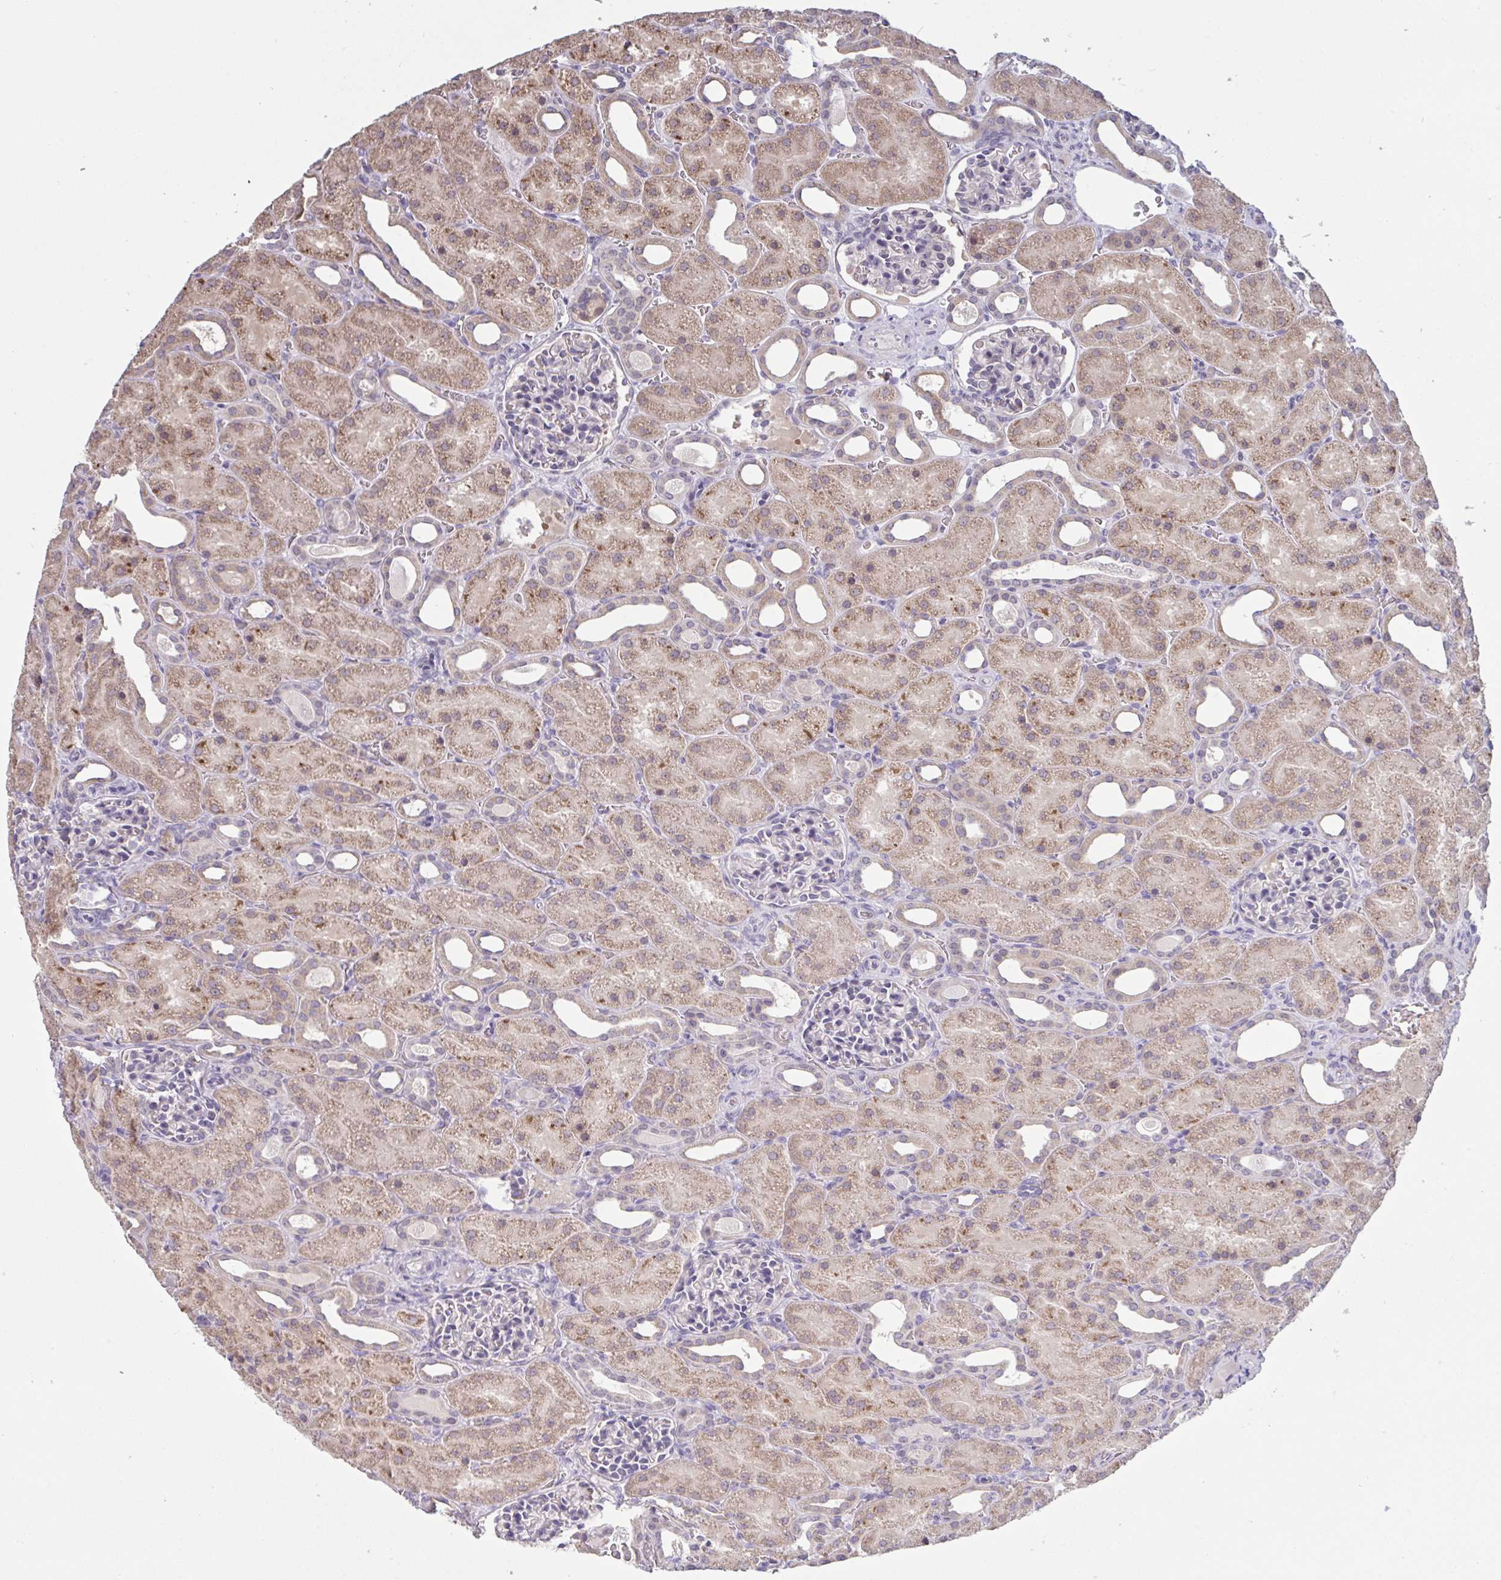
{"staining": {"intensity": "negative", "quantity": "none", "location": "none"}, "tissue": "kidney", "cell_type": "Cells in glomeruli", "image_type": "normal", "snomed": [{"axis": "morphology", "description": "Normal tissue, NOS"}, {"axis": "topography", "description": "Kidney"}], "caption": "There is no significant expression in cells in glomeruli of kidney. (Stains: DAB (3,3'-diaminobenzidine) IHC with hematoxylin counter stain, Microscopy: brightfield microscopy at high magnification).", "gene": "ZNF784", "patient": {"sex": "male", "age": 2}}